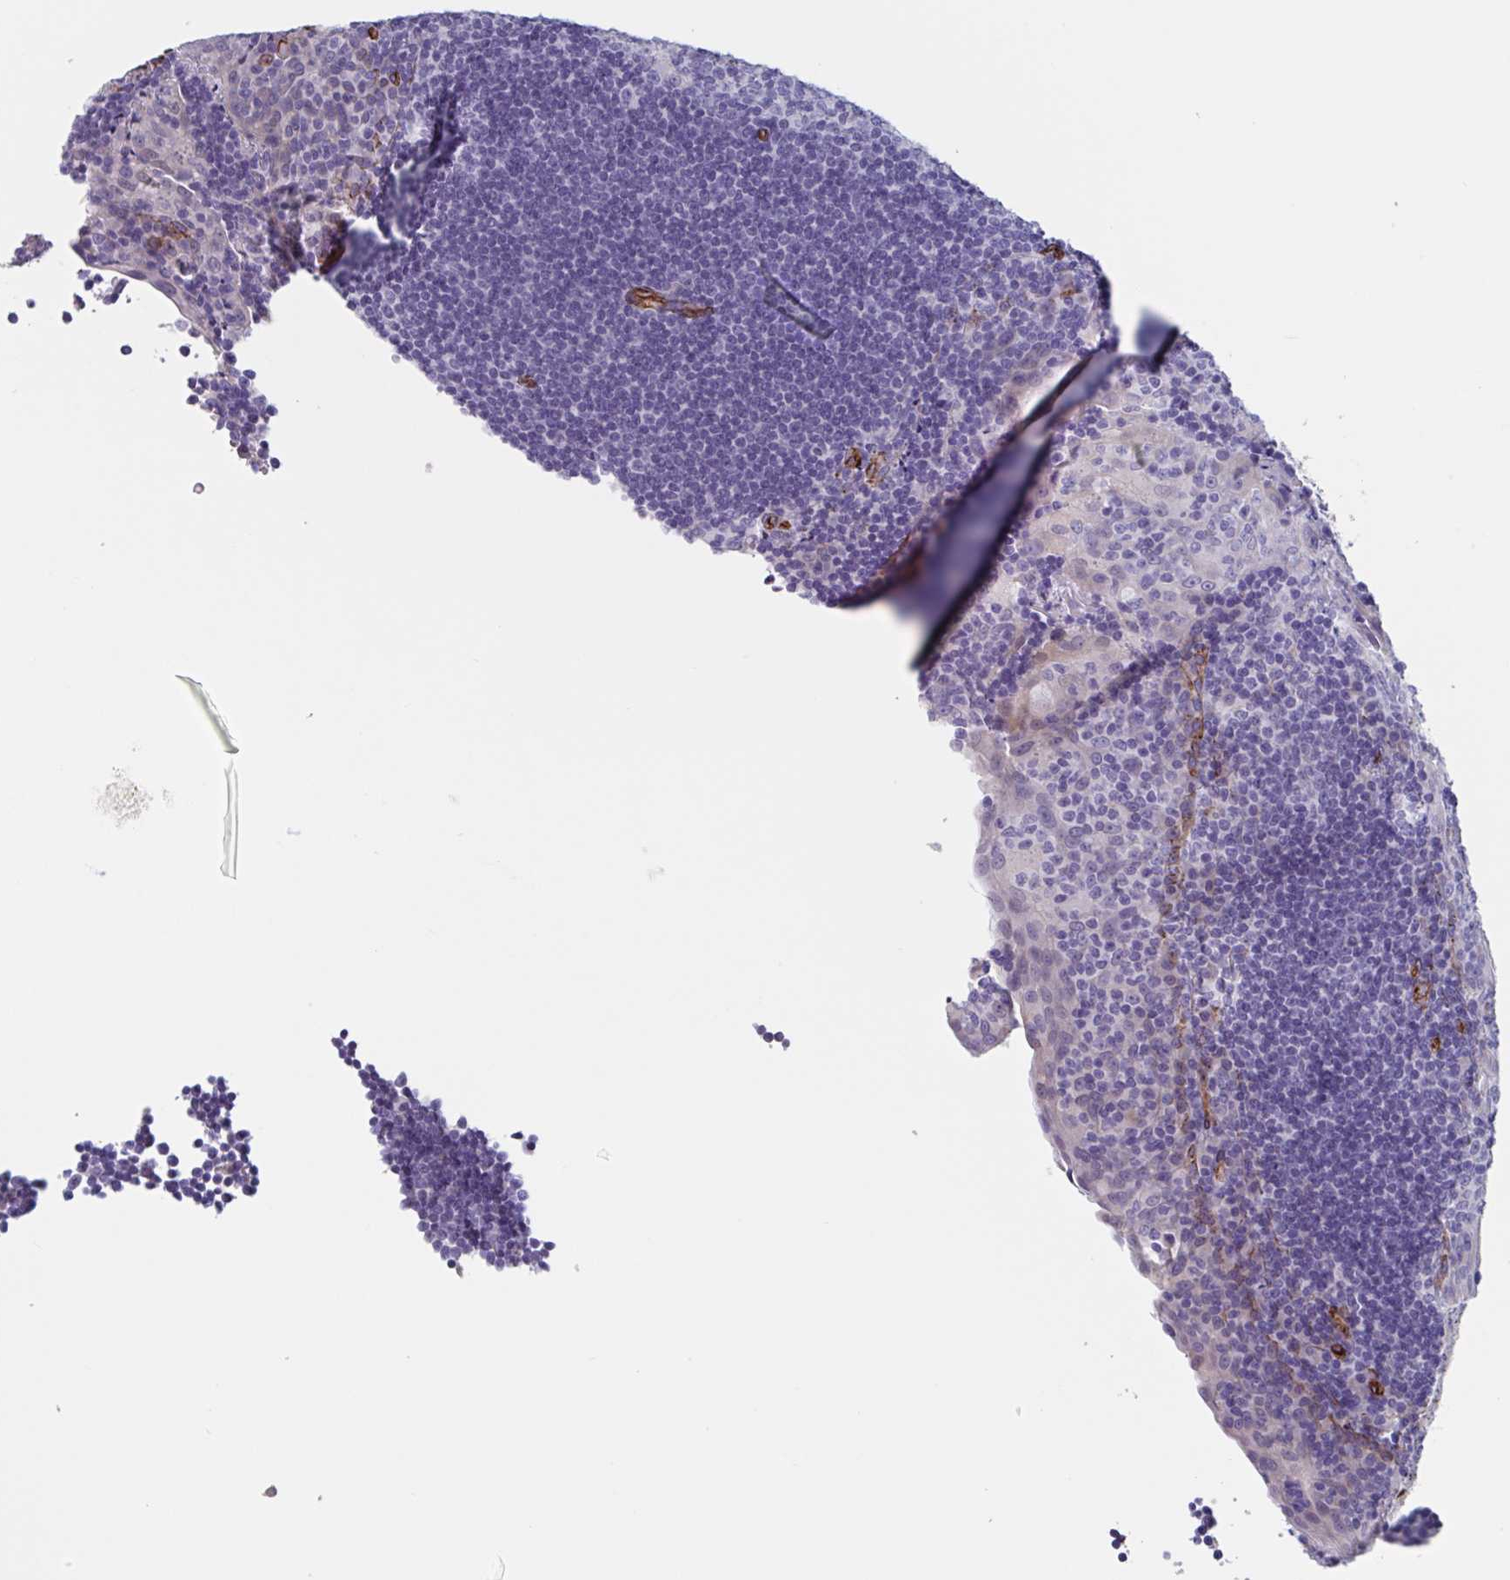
{"staining": {"intensity": "negative", "quantity": "none", "location": "none"}, "tissue": "tonsil", "cell_type": "Germinal center cells", "image_type": "normal", "snomed": [{"axis": "morphology", "description": "Normal tissue, NOS"}, {"axis": "topography", "description": "Tonsil"}], "caption": "Germinal center cells show no significant protein staining in unremarkable tonsil. (Brightfield microscopy of DAB (3,3'-diaminobenzidine) IHC at high magnification).", "gene": "CITED4", "patient": {"sex": "male", "age": 17}}